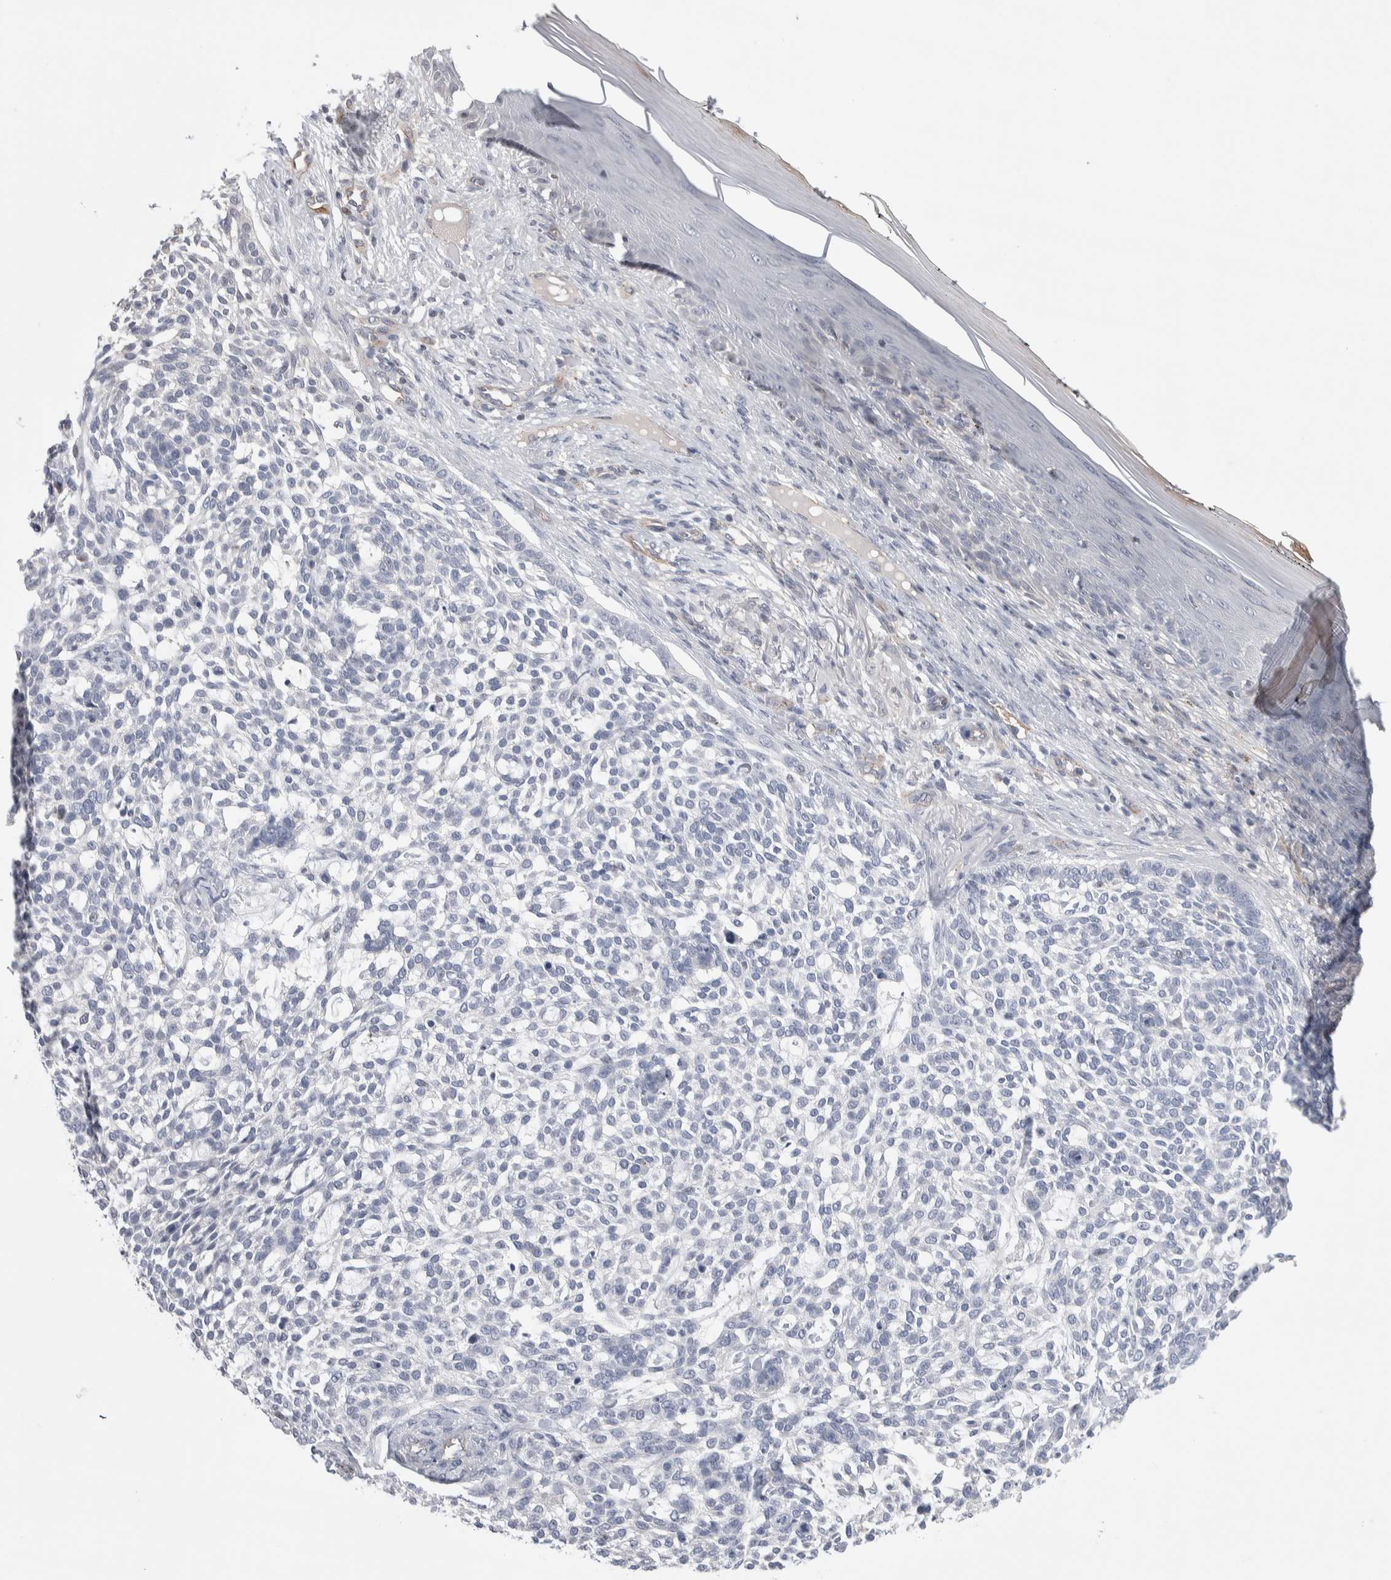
{"staining": {"intensity": "negative", "quantity": "none", "location": "none"}, "tissue": "skin cancer", "cell_type": "Tumor cells", "image_type": "cancer", "snomed": [{"axis": "morphology", "description": "Basal cell carcinoma"}, {"axis": "topography", "description": "Skin"}], "caption": "The IHC photomicrograph has no significant expression in tumor cells of skin cancer tissue.", "gene": "ZBTB49", "patient": {"sex": "female", "age": 64}}